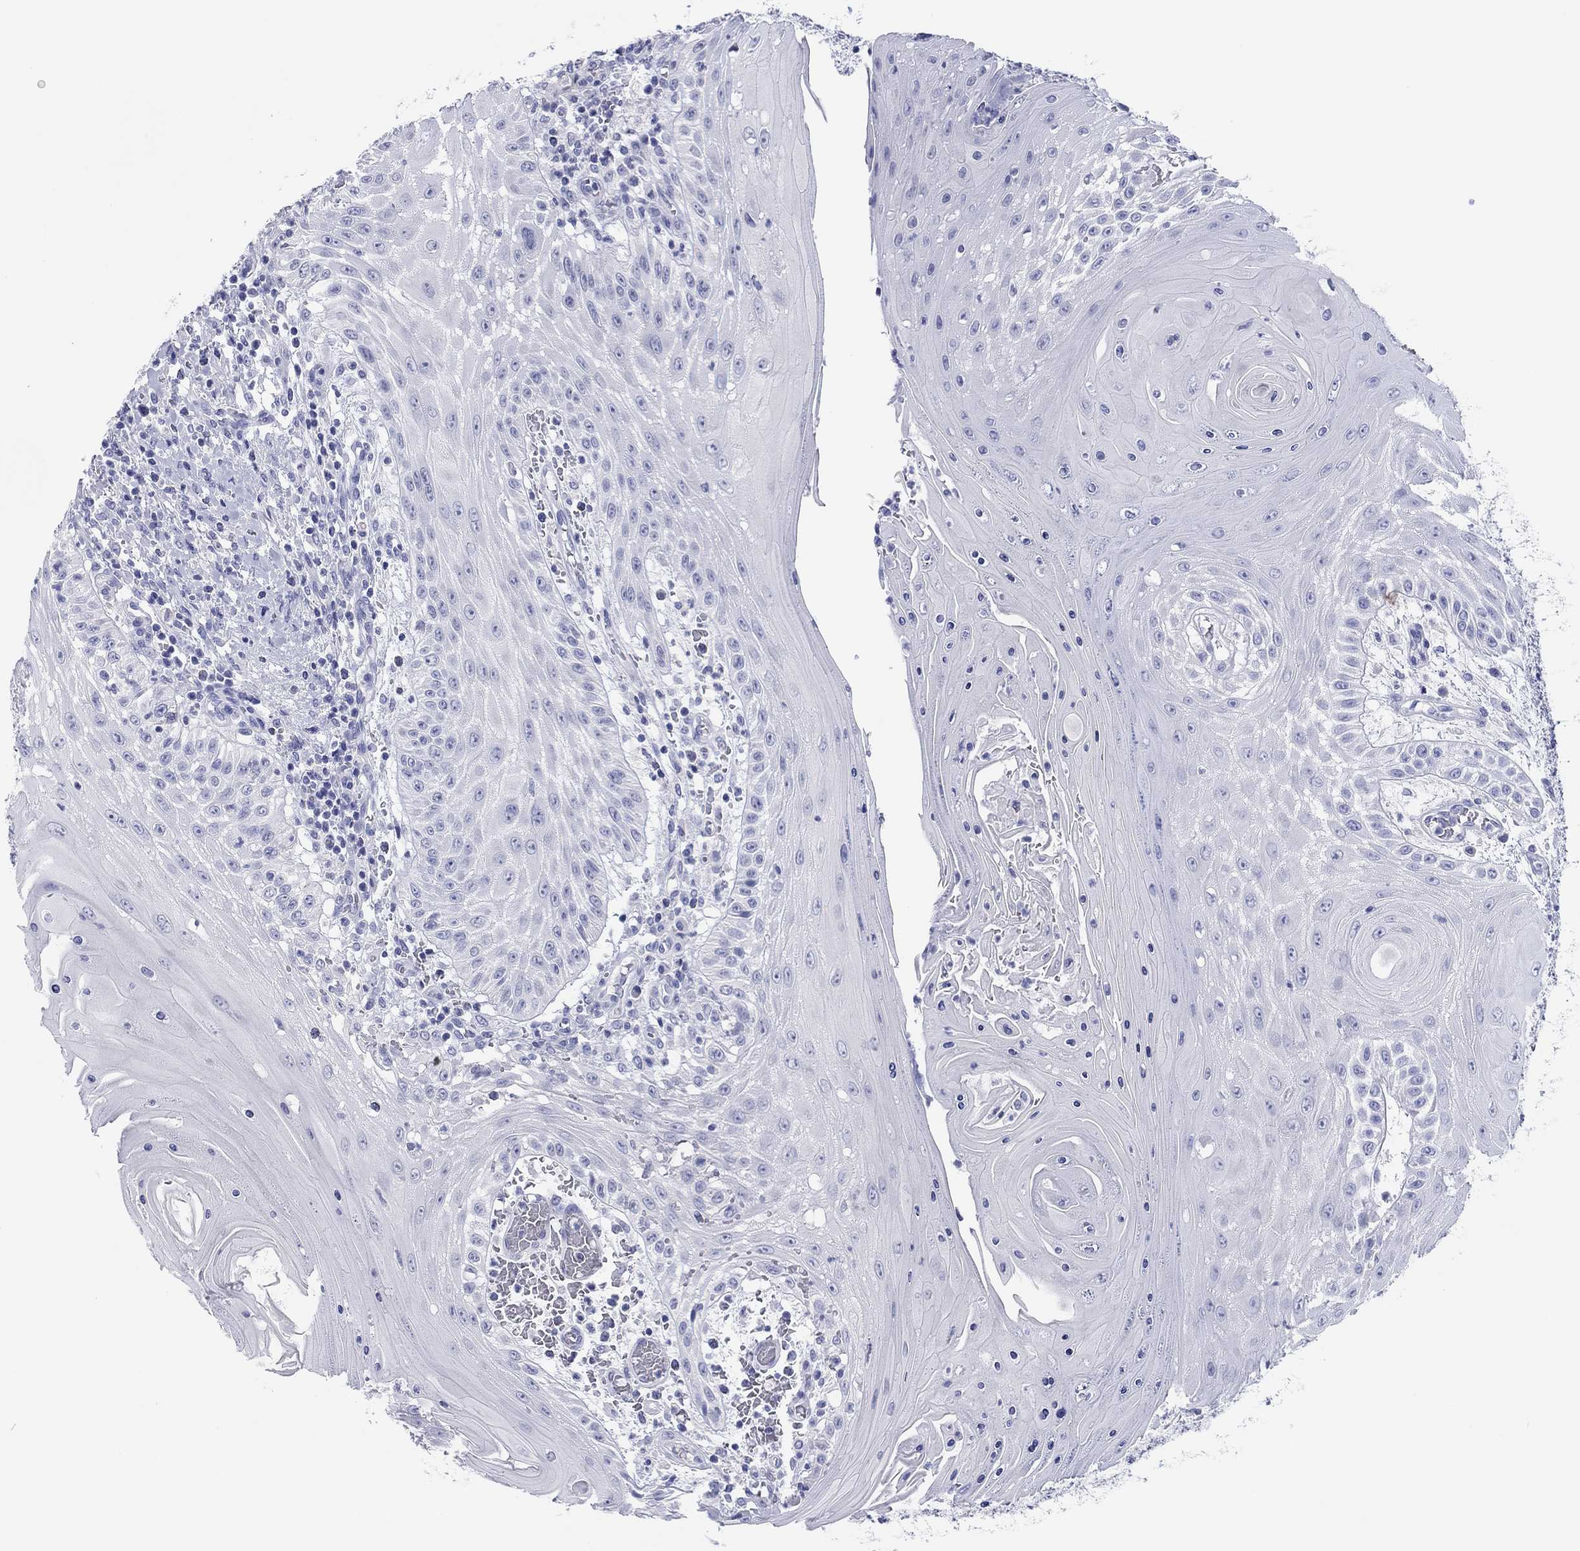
{"staining": {"intensity": "negative", "quantity": "none", "location": "none"}, "tissue": "head and neck cancer", "cell_type": "Tumor cells", "image_type": "cancer", "snomed": [{"axis": "morphology", "description": "Squamous cell carcinoma, NOS"}, {"axis": "topography", "description": "Oral tissue"}, {"axis": "topography", "description": "Head-Neck"}], "caption": "Head and neck squamous cell carcinoma was stained to show a protein in brown. There is no significant staining in tumor cells.", "gene": "ERICH3", "patient": {"sex": "male", "age": 58}}